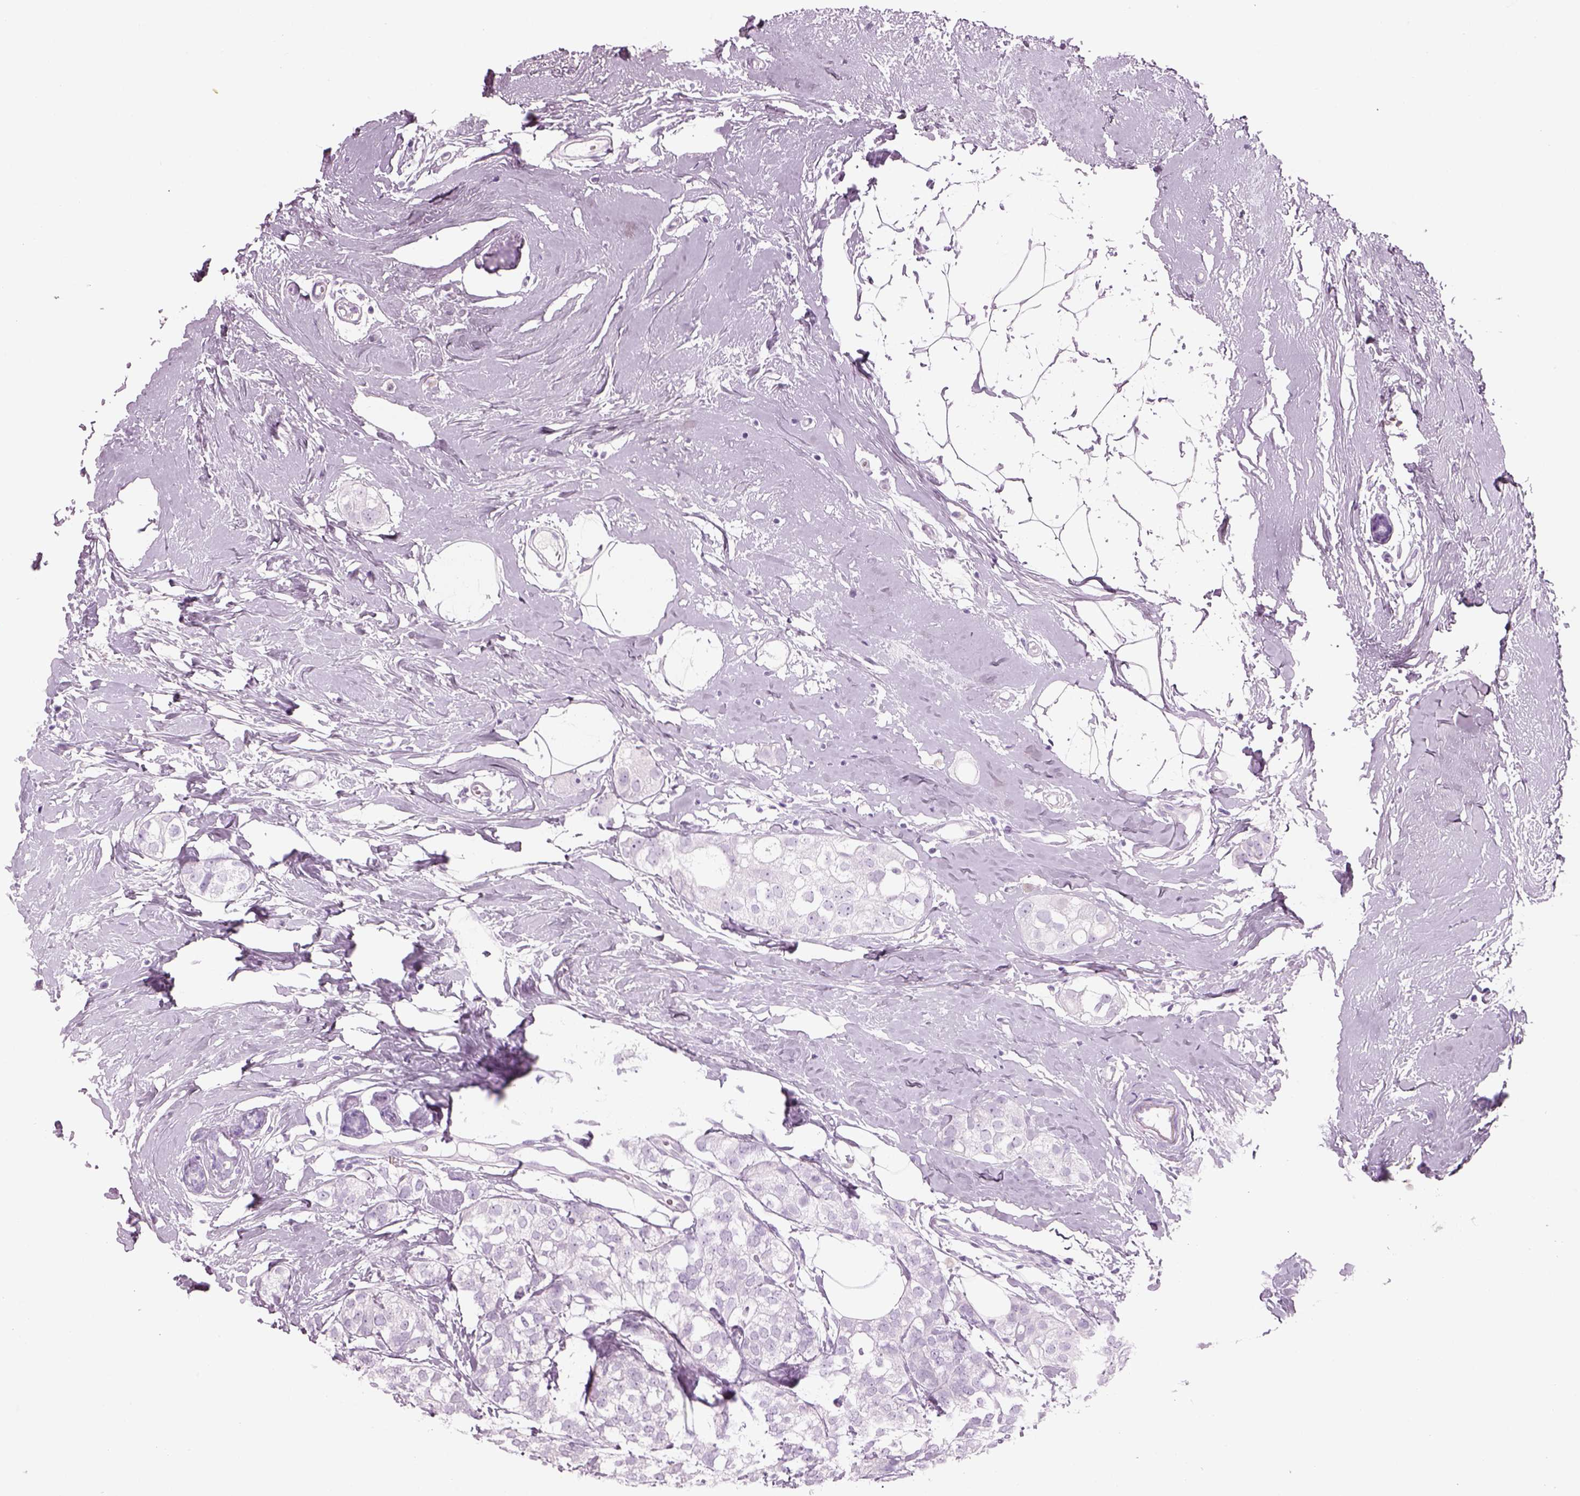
{"staining": {"intensity": "negative", "quantity": "none", "location": "none"}, "tissue": "breast cancer", "cell_type": "Tumor cells", "image_type": "cancer", "snomed": [{"axis": "morphology", "description": "Duct carcinoma"}, {"axis": "topography", "description": "Breast"}], "caption": "DAB (3,3'-diaminobenzidine) immunohistochemical staining of human breast invasive ductal carcinoma demonstrates no significant positivity in tumor cells. (Stains: DAB (3,3'-diaminobenzidine) immunohistochemistry (IHC) with hematoxylin counter stain, Microscopy: brightfield microscopy at high magnification).", "gene": "PABPC1L2B", "patient": {"sex": "female", "age": 40}}